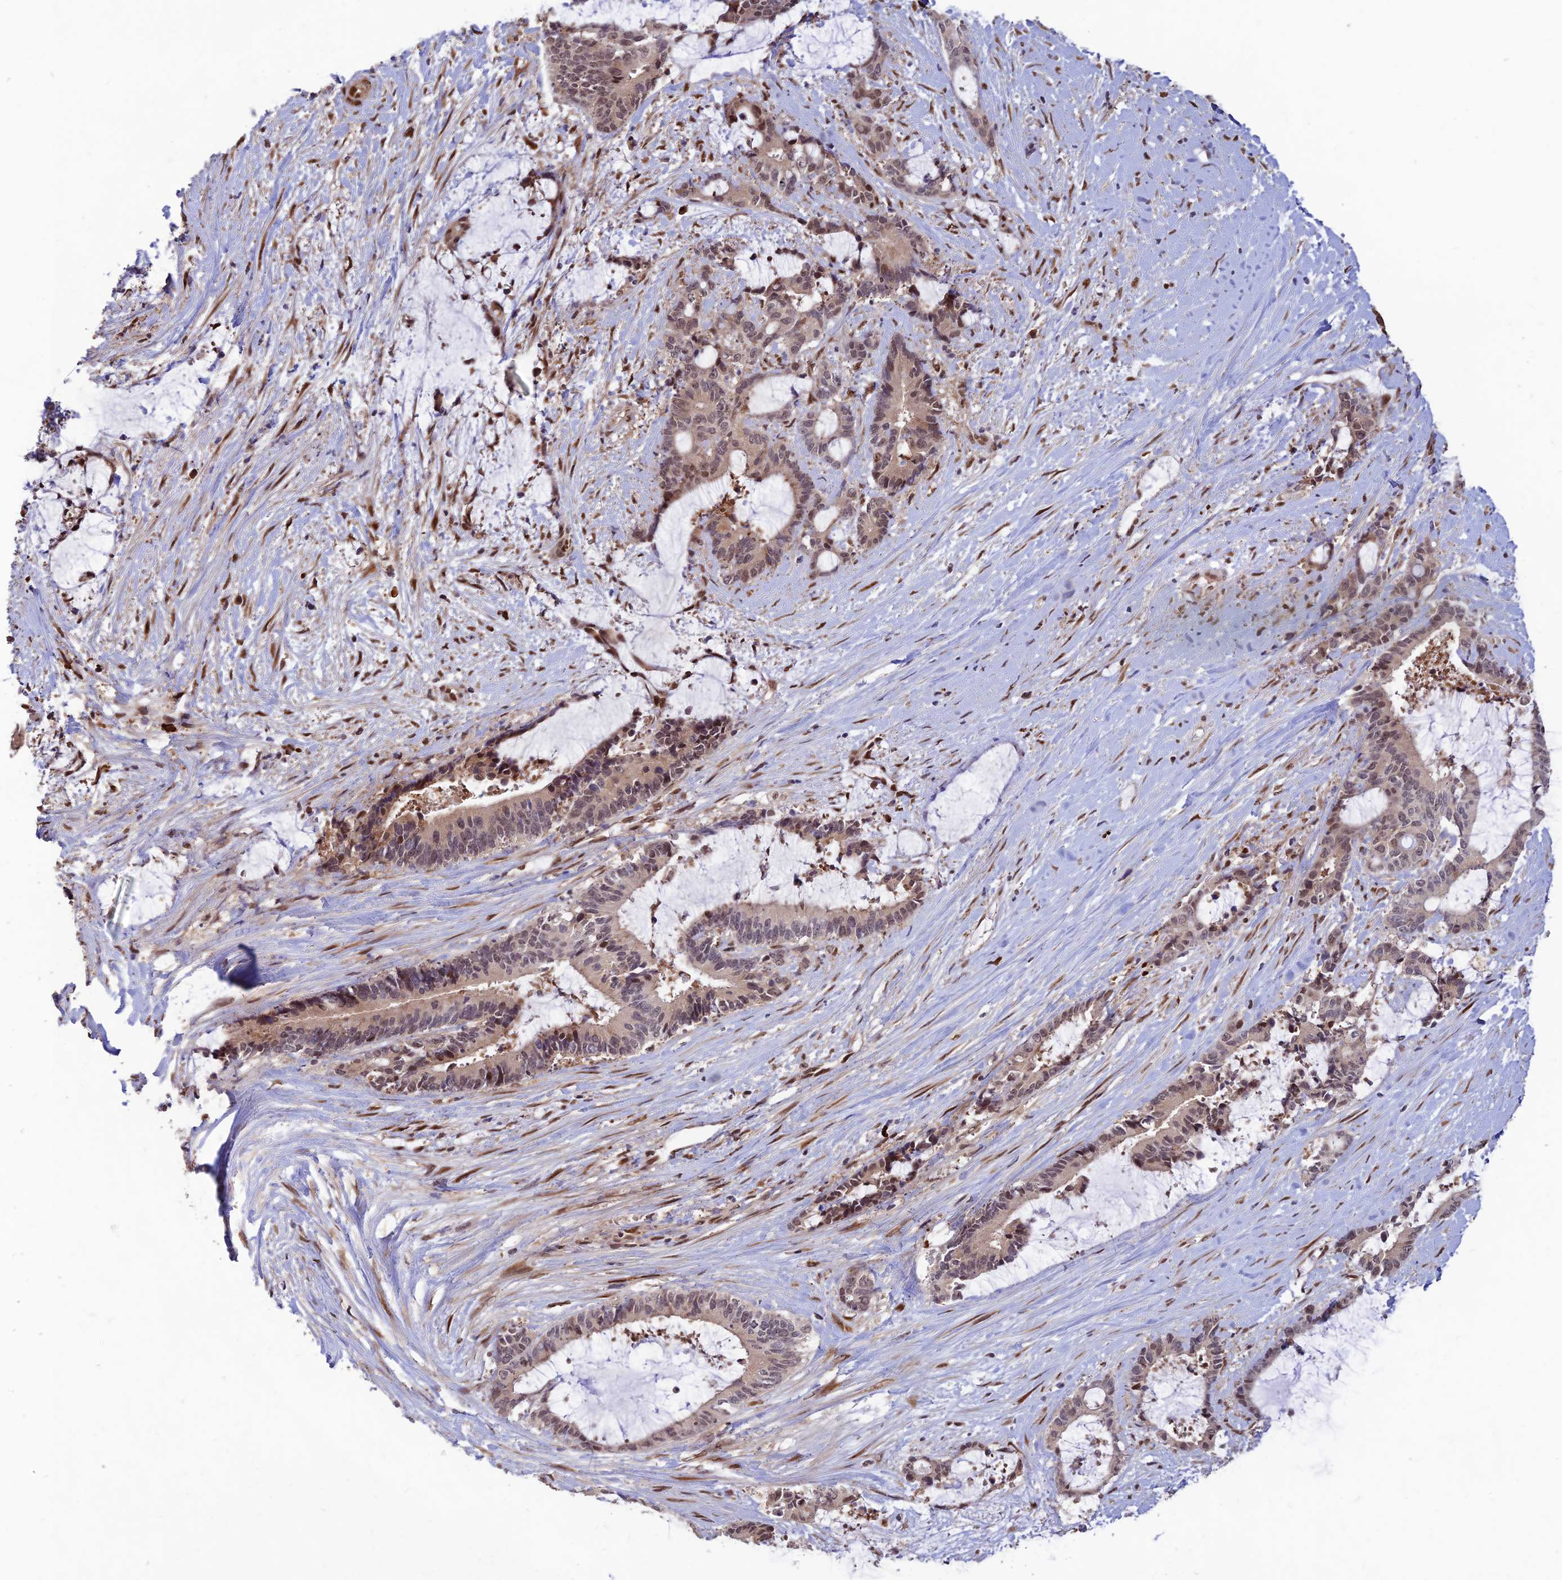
{"staining": {"intensity": "weak", "quantity": "<25%", "location": "cytoplasmic/membranous"}, "tissue": "liver cancer", "cell_type": "Tumor cells", "image_type": "cancer", "snomed": [{"axis": "morphology", "description": "Normal tissue, NOS"}, {"axis": "morphology", "description": "Cholangiocarcinoma"}, {"axis": "topography", "description": "Liver"}, {"axis": "topography", "description": "Peripheral nerve tissue"}], "caption": "The IHC photomicrograph has no significant staining in tumor cells of liver cancer tissue.", "gene": "ZNF565", "patient": {"sex": "female", "age": 73}}